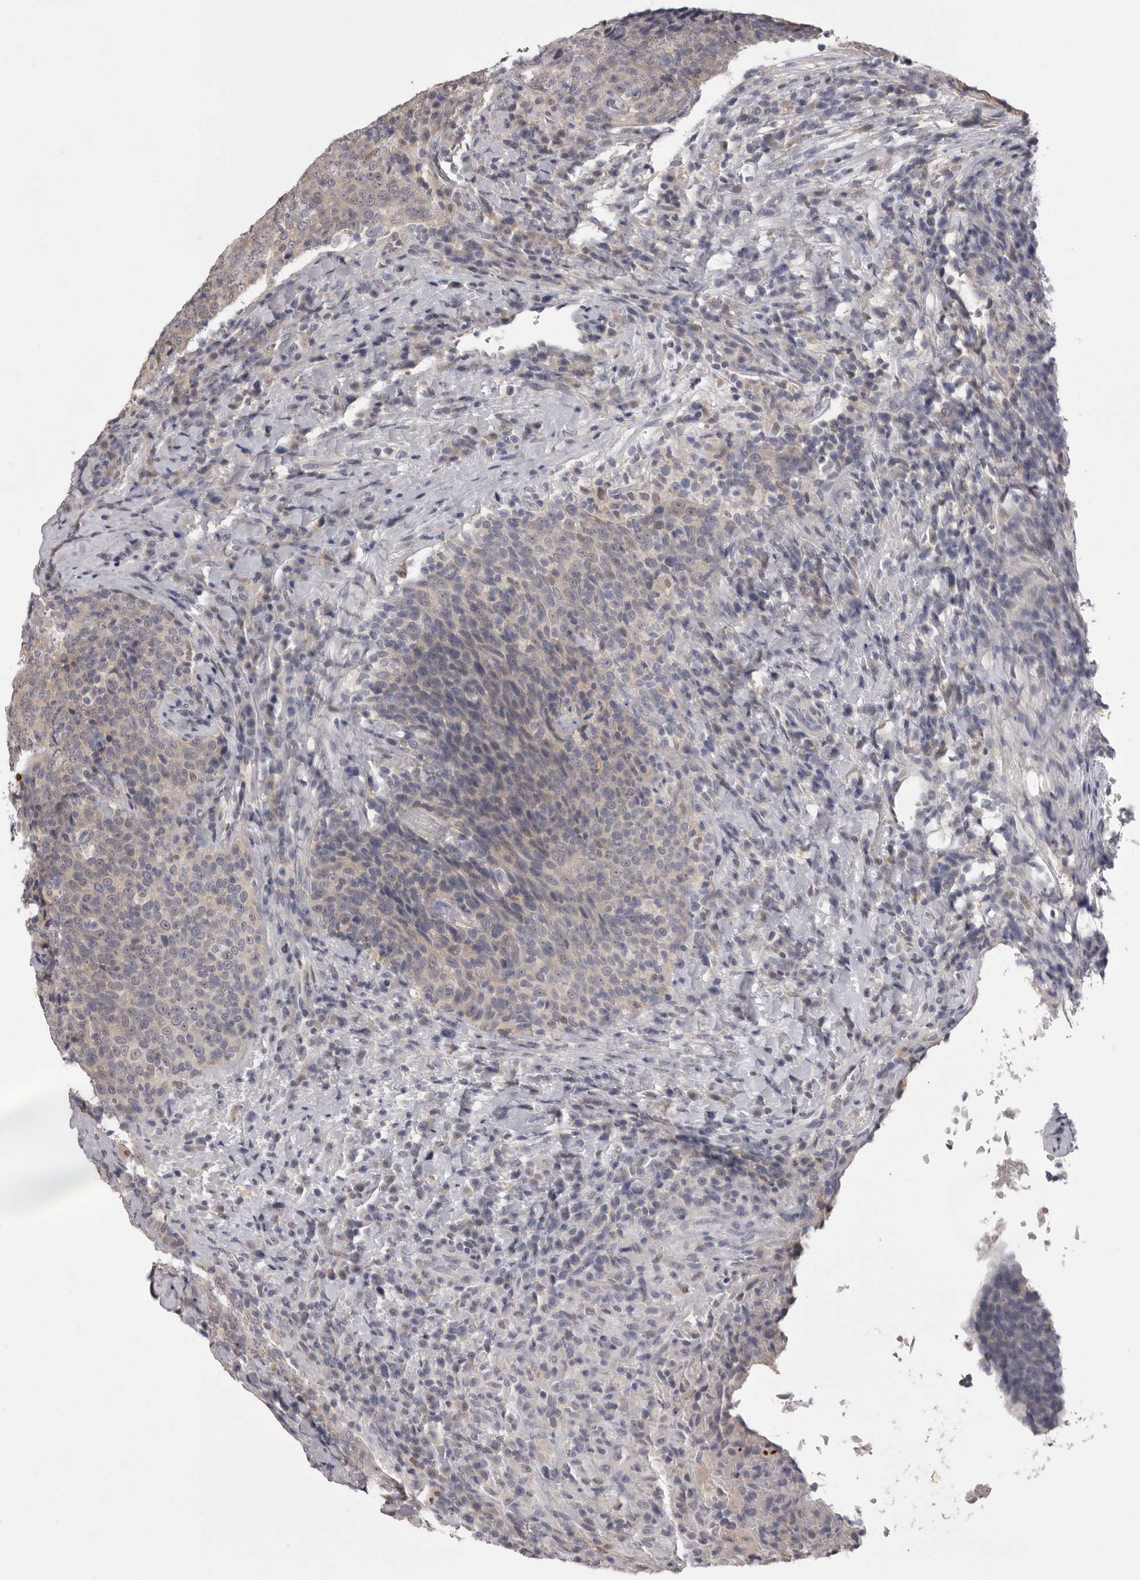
{"staining": {"intensity": "weak", "quantity": "<25%", "location": "cytoplasmic/membranous"}, "tissue": "head and neck cancer", "cell_type": "Tumor cells", "image_type": "cancer", "snomed": [{"axis": "morphology", "description": "Squamous cell carcinoma, NOS"}, {"axis": "morphology", "description": "Squamous cell carcinoma, metastatic, NOS"}, {"axis": "topography", "description": "Lymph node"}, {"axis": "topography", "description": "Head-Neck"}], "caption": "A high-resolution micrograph shows immunohistochemistry (IHC) staining of head and neck squamous cell carcinoma, which shows no significant expression in tumor cells.", "gene": "MDH1", "patient": {"sex": "male", "age": 62}}